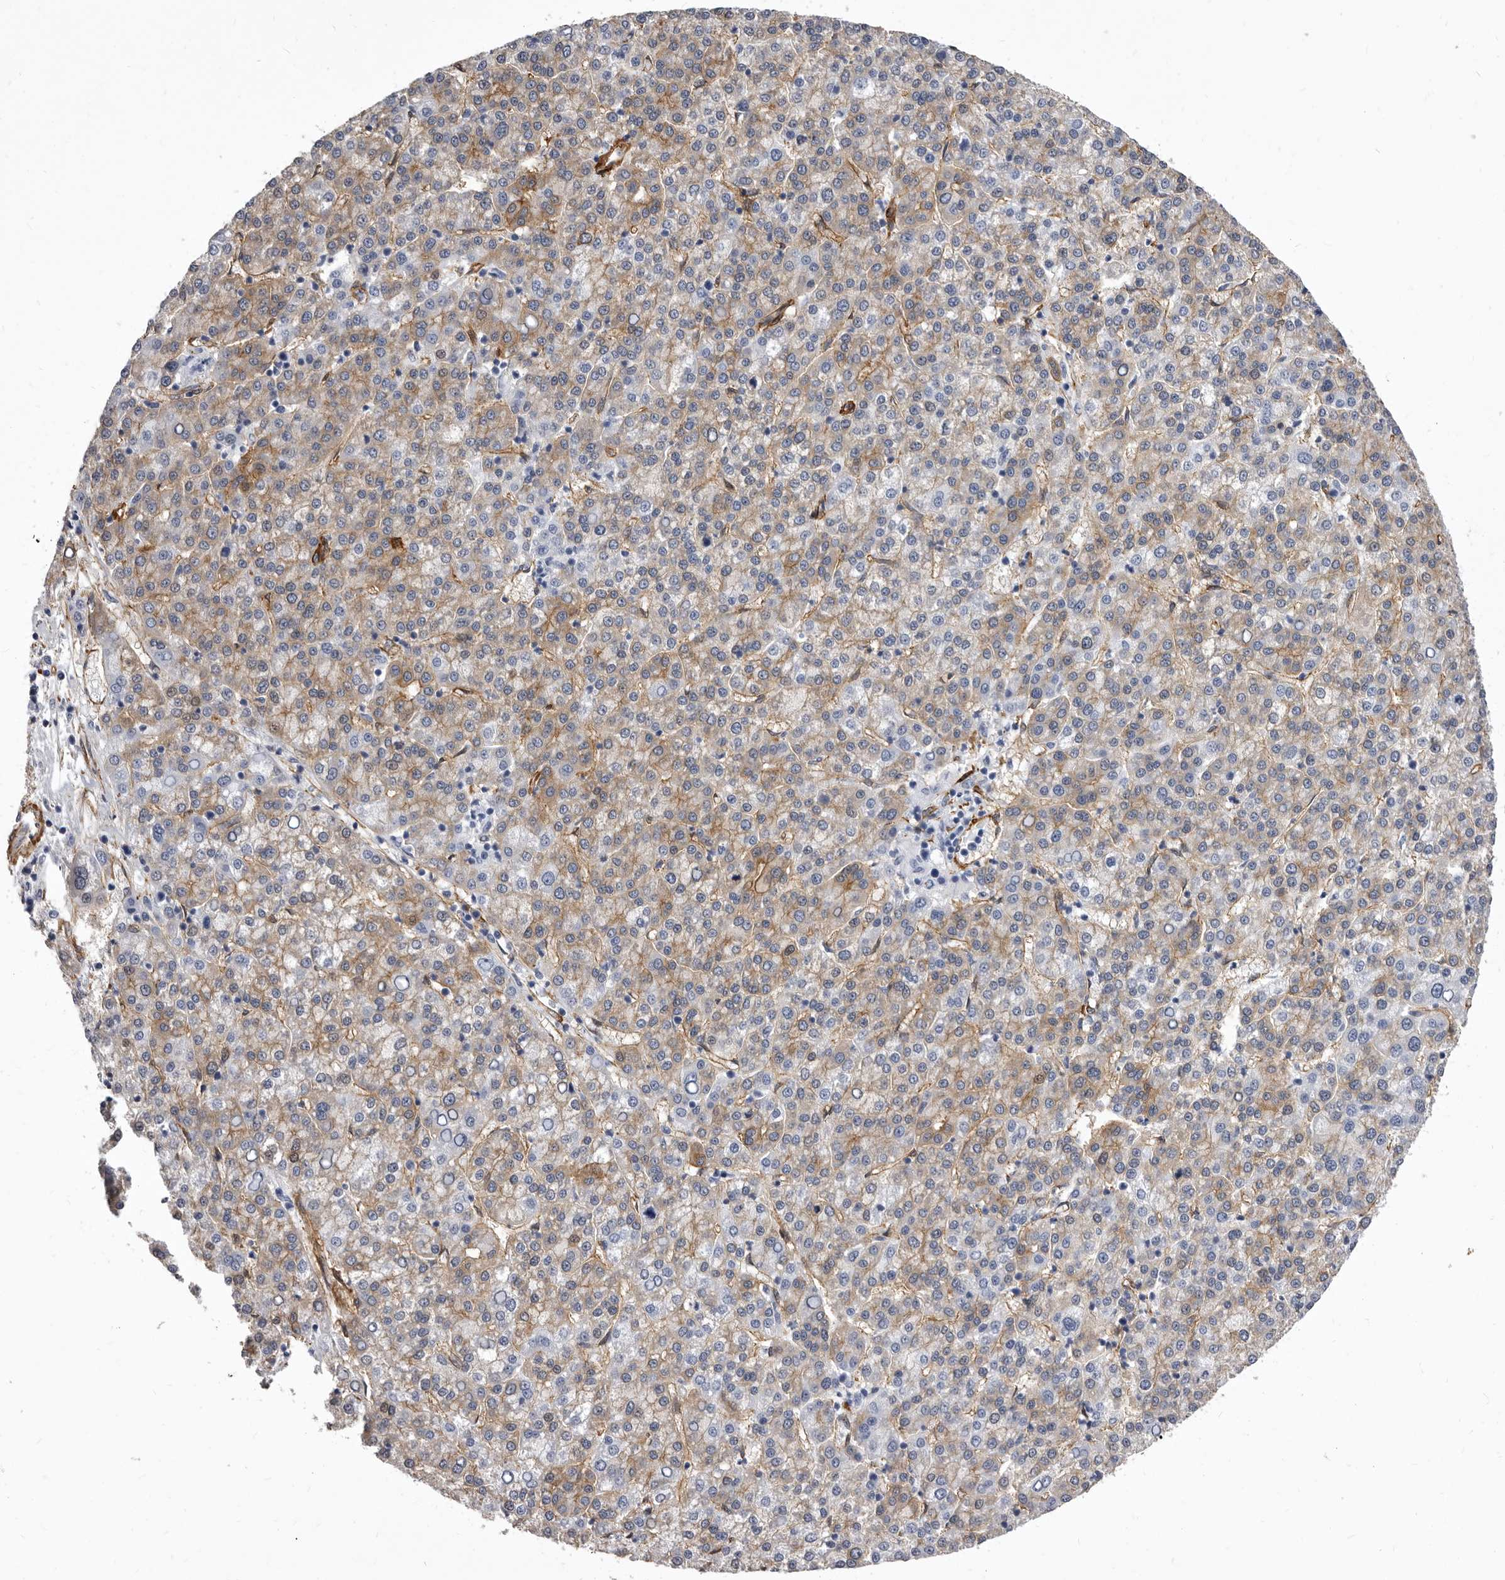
{"staining": {"intensity": "weak", "quantity": "25%-75%", "location": "cytoplasmic/membranous"}, "tissue": "liver cancer", "cell_type": "Tumor cells", "image_type": "cancer", "snomed": [{"axis": "morphology", "description": "Carcinoma, Hepatocellular, NOS"}, {"axis": "topography", "description": "Liver"}], "caption": "The photomicrograph displays immunohistochemical staining of hepatocellular carcinoma (liver). There is weak cytoplasmic/membranous expression is present in approximately 25%-75% of tumor cells.", "gene": "ENAH", "patient": {"sex": "female", "age": 58}}